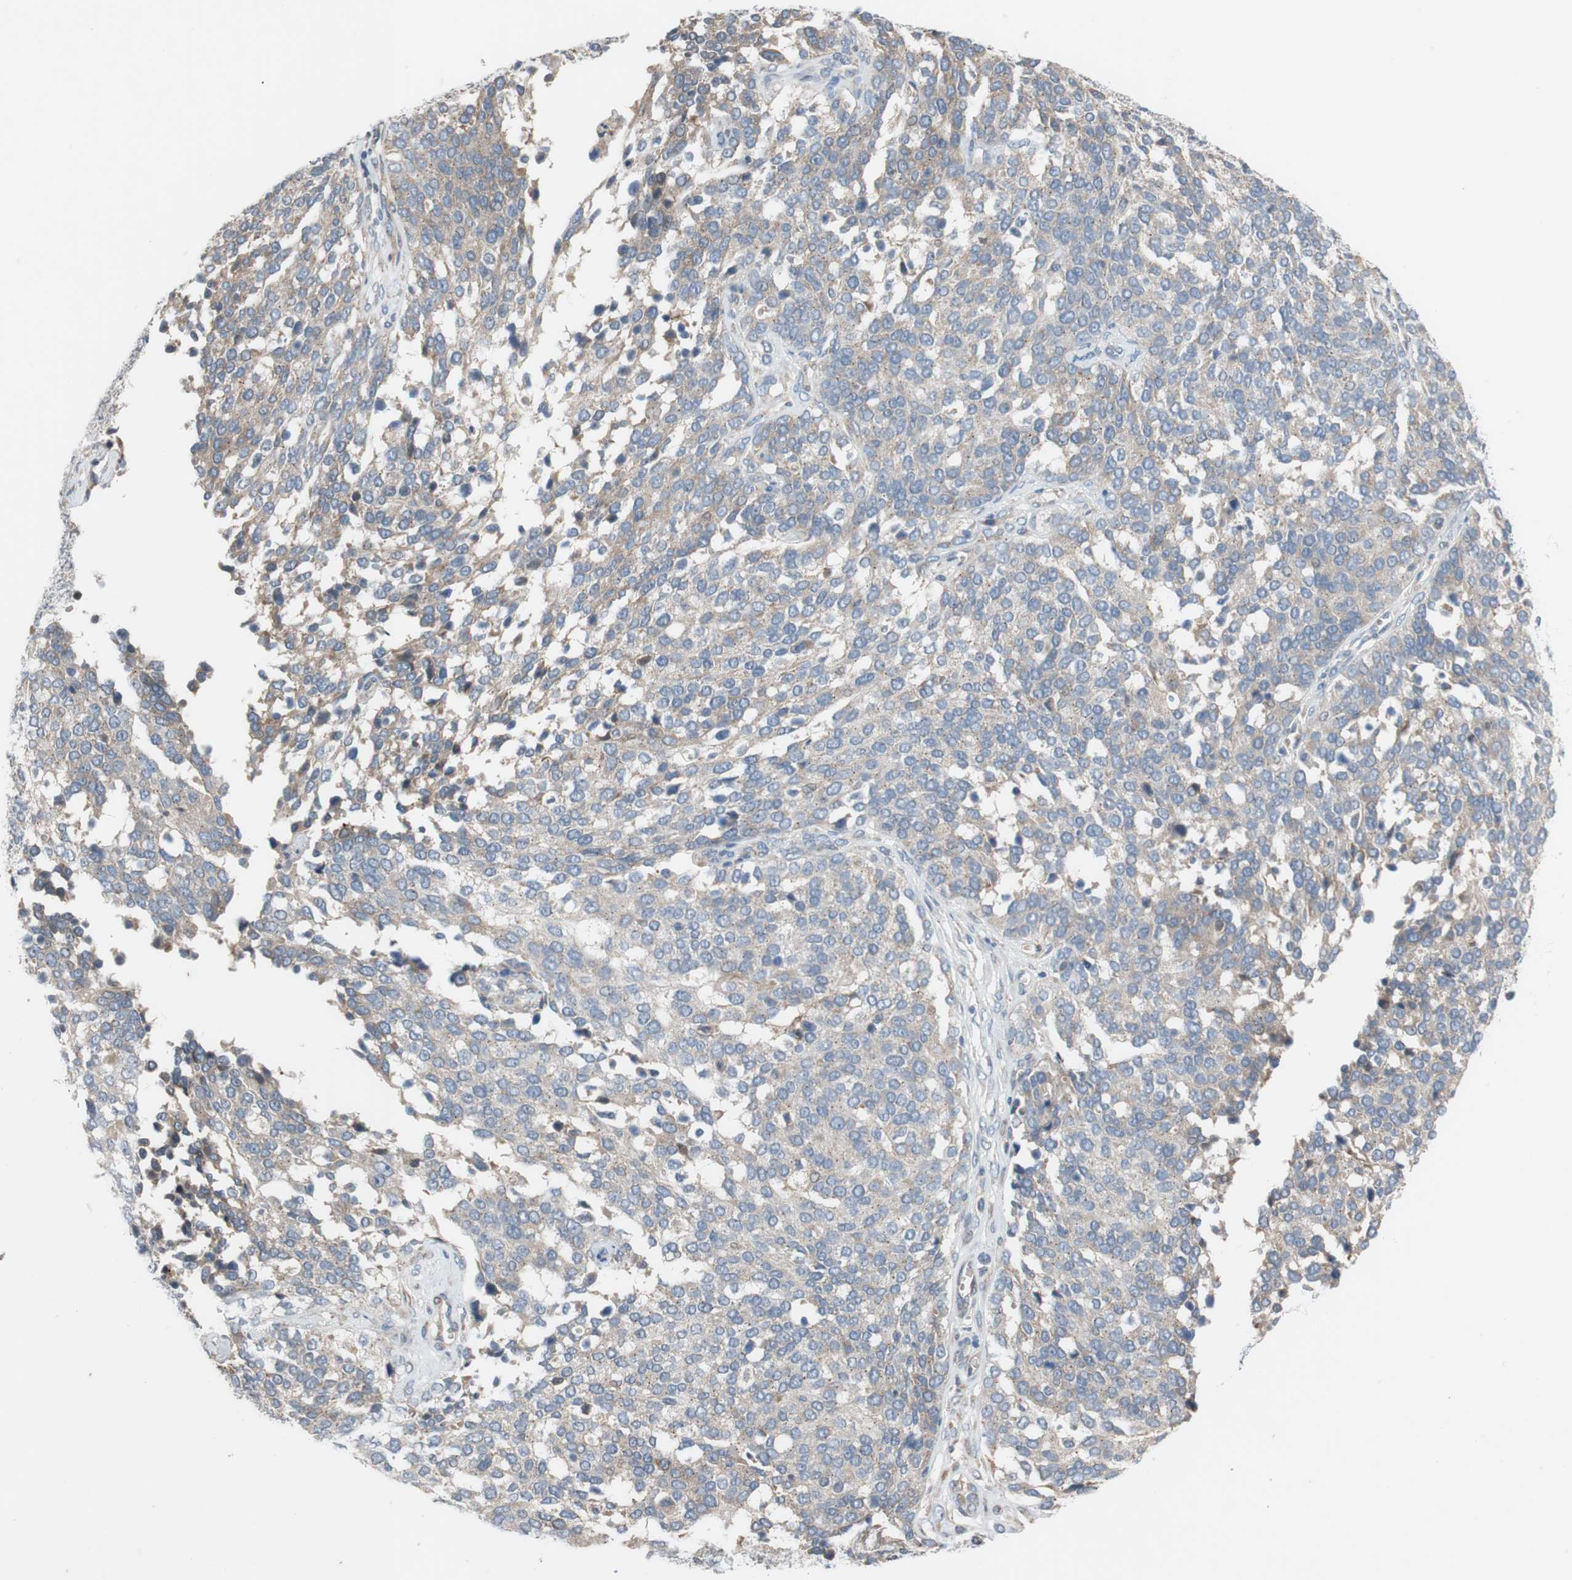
{"staining": {"intensity": "weak", "quantity": ">75%", "location": "cytoplasmic/membranous"}, "tissue": "ovarian cancer", "cell_type": "Tumor cells", "image_type": "cancer", "snomed": [{"axis": "morphology", "description": "Cystadenocarcinoma, serous, NOS"}, {"axis": "topography", "description": "Ovary"}], "caption": "A high-resolution micrograph shows immunohistochemistry staining of ovarian serous cystadenocarcinoma, which displays weak cytoplasmic/membranous positivity in approximately >75% of tumor cells.", "gene": "ADD2", "patient": {"sex": "female", "age": 44}}